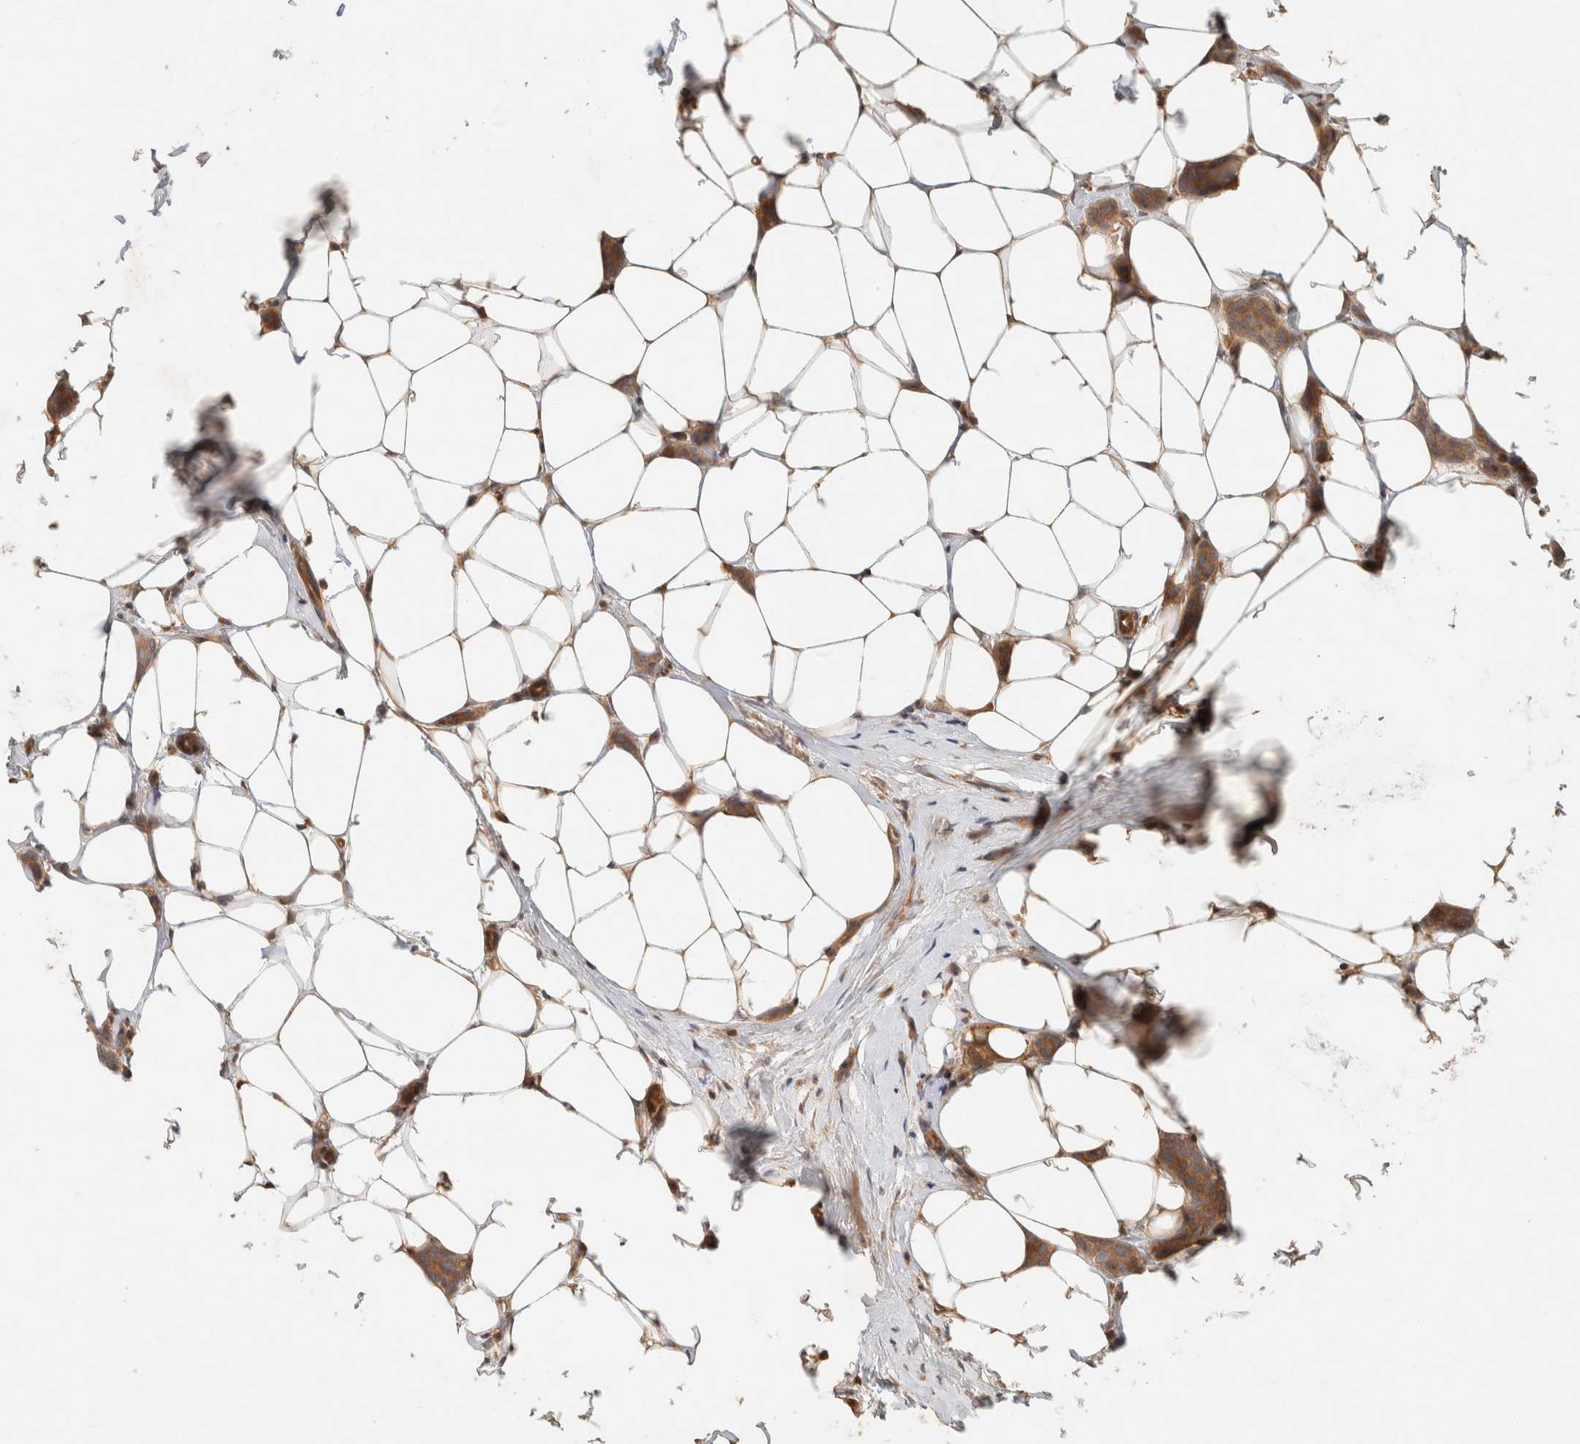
{"staining": {"intensity": "moderate", "quantity": ">75%", "location": "cytoplasmic/membranous"}, "tissue": "breast cancer", "cell_type": "Tumor cells", "image_type": "cancer", "snomed": [{"axis": "morphology", "description": "Lobular carcinoma"}, {"axis": "topography", "description": "Skin"}, {"axis": "topography", "description": "Breast"}], "caption": "Lobular carcinoma (breast) stained for a protein displays moderate cytoplasmic/membranous positivity in tumor cells. The staining was performed using DAB to visualize the protein expression in brown, while the nuclei were stained in blue with hematoxylin (Magnification: 20x).", "gene": "TACC1", "patient": {"sex": "female", "age": 46}}